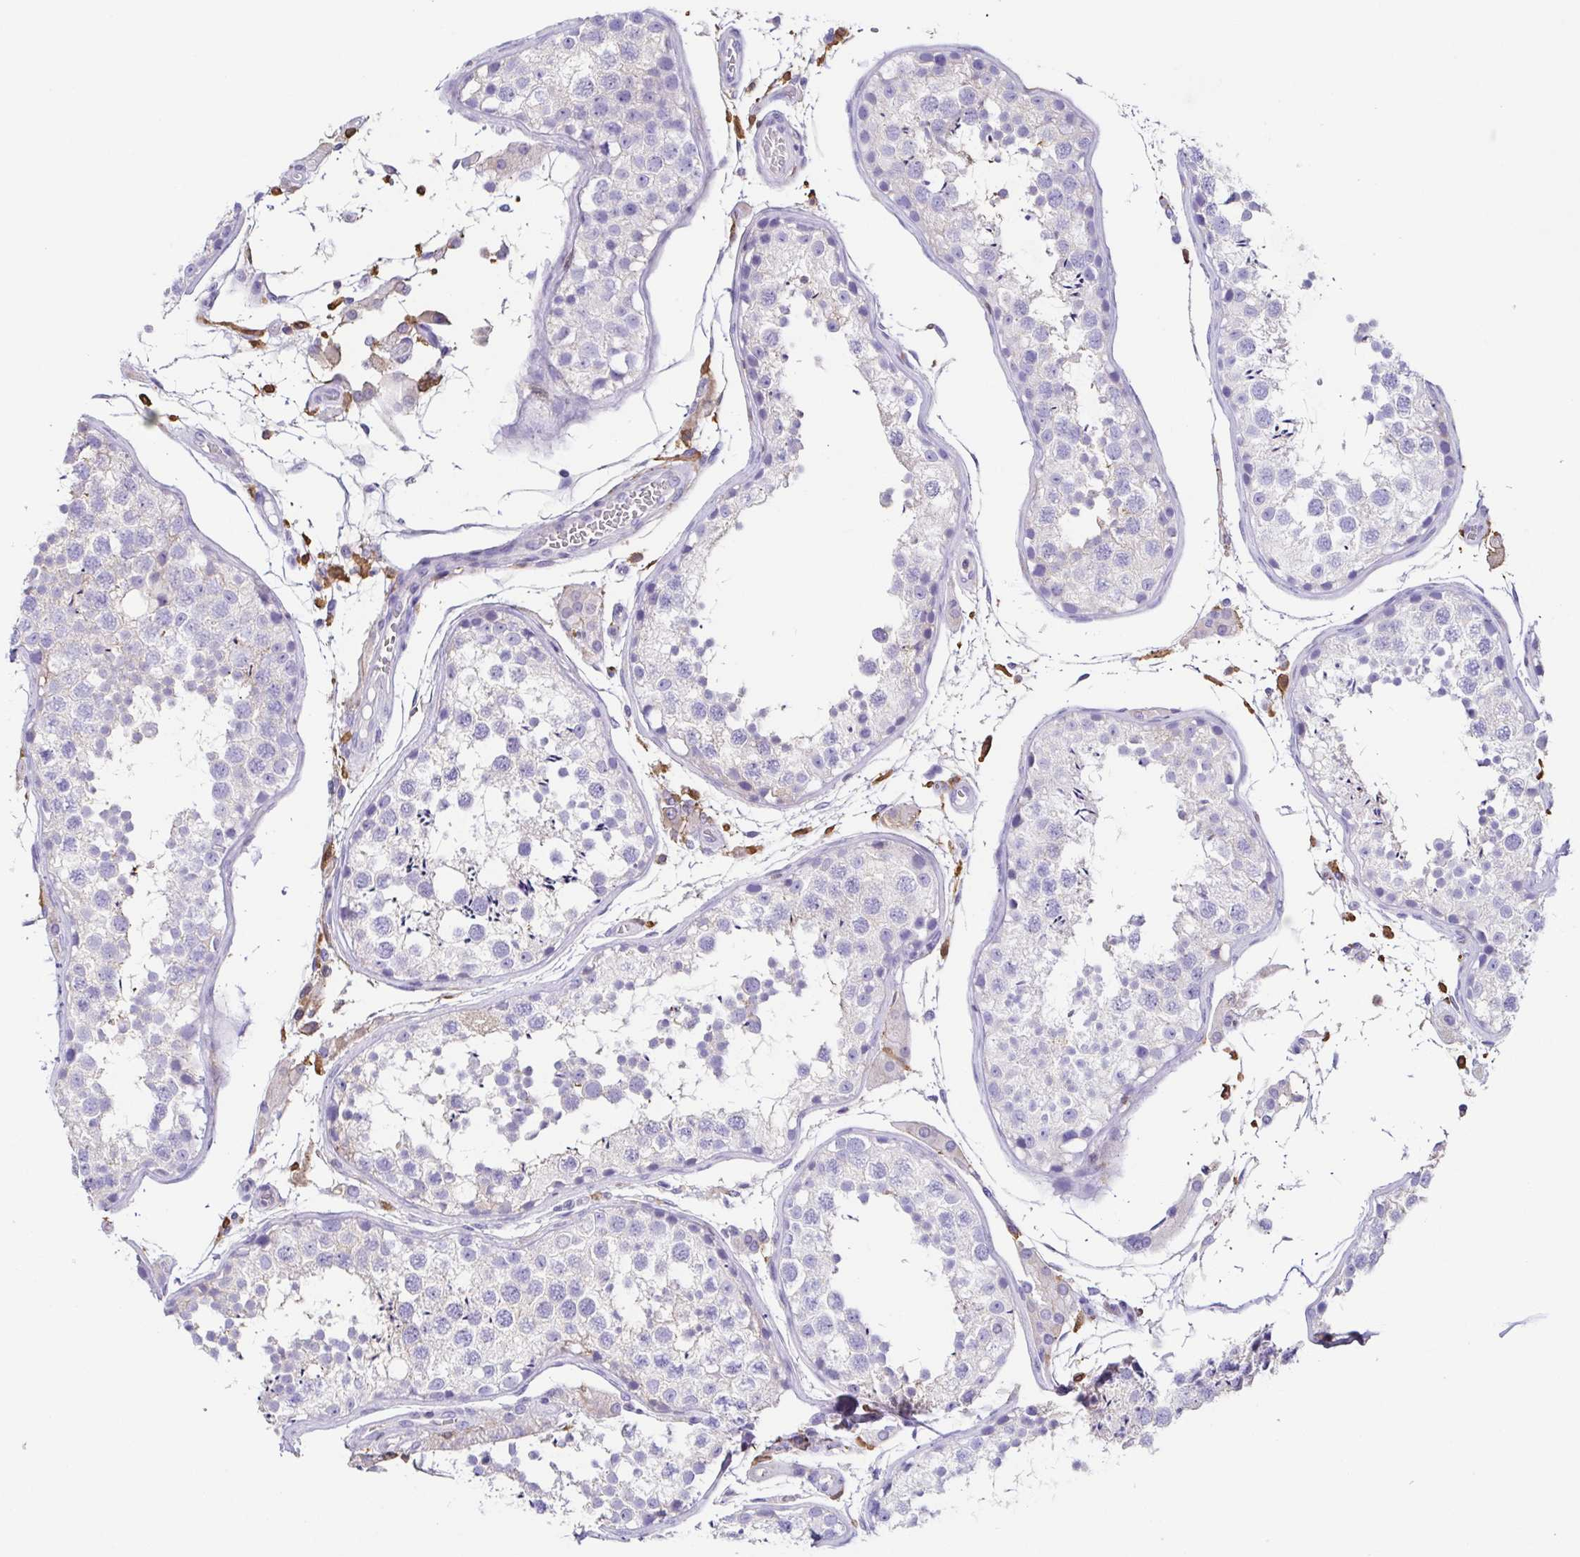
{"staining": {"intensity": "weak", "quantity": "<25%", "location": "cytoplasmic/membranous"}, "tissue": "testis", "cell_type": "Cells in seminiferous ducts", "image_type": "normal", "snomed": [{"axis": "morphology", "description": "Normal tissue, NOS"}, {"axis": "topography", "description": "Testis"}], "caption": "An immunohistochemistry (IHC) micrograph of normal testis is shown. There is no staining in cells in seminiferous ducts of testis. The staining is performed using DAB brown chromogen with nuclei counter-stained in using hematoxylin.", "gene": "ANXA10", "patient": {"sex": "male", "age": 29}}